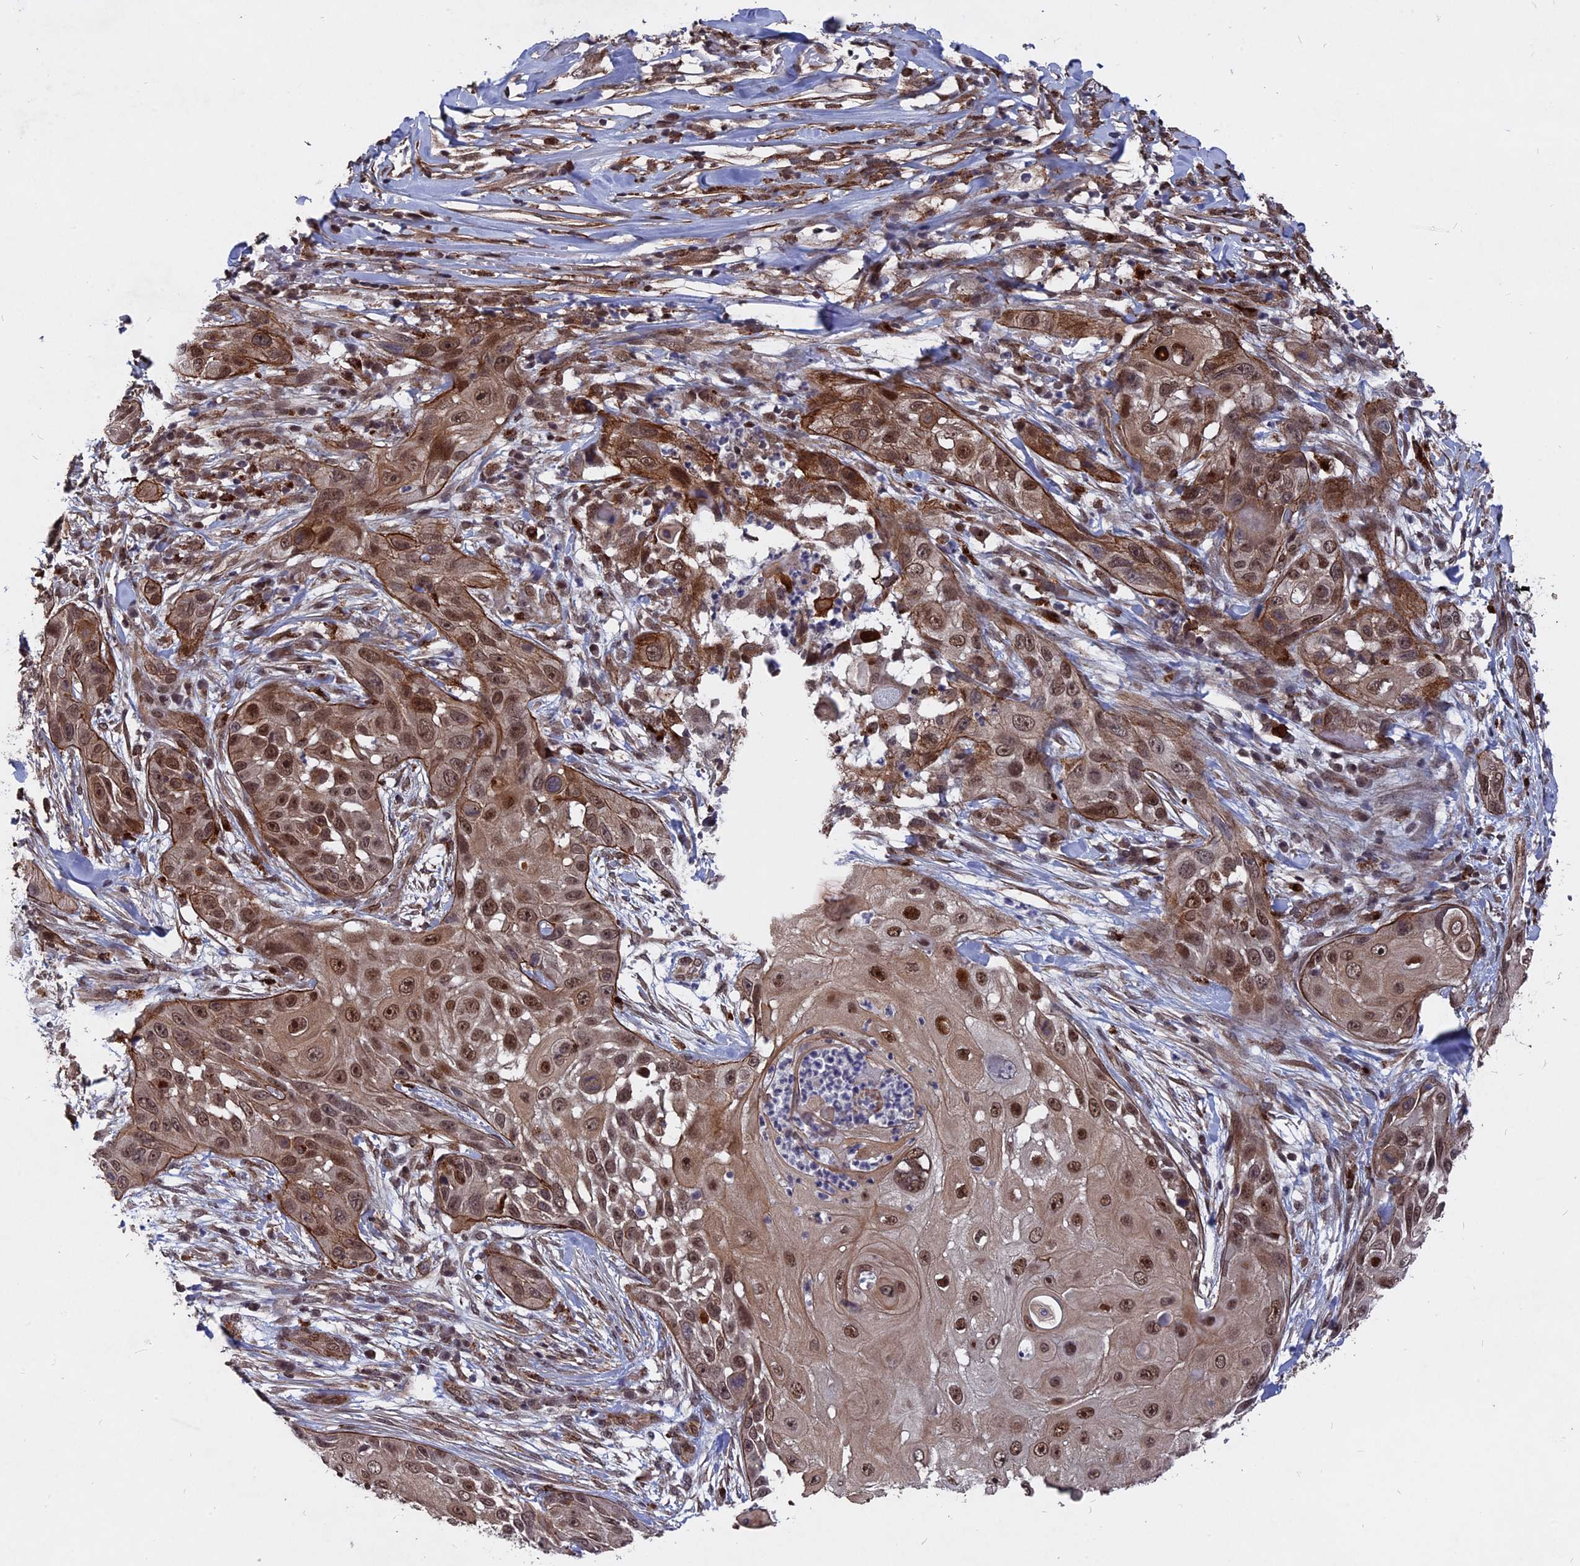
{"staining": {"intensity": "moderate", "quantity": ">75%", "location": "cytoplasmic/membranous,nuclear"}, "tissue": "skin cancer", "cell_type": "Tumor cells", "image_type": "cancer", "snomed": [{"axis": "morphology", "description": "Squamous cell carcinoma, NOS"}, {"axis": "topography", "description": "Skin"}], "caption": "The image exhibits staining of skin squamous cell carcinoma, revealing moderate cytoplasmic/membranous and nuclear protein staining (brown color) within tumor cells. (Brightfield microscopy of DAB IHC at high magnification).", "gene": "NOSIP", "patient": {"sex": "female", "age": 44}}